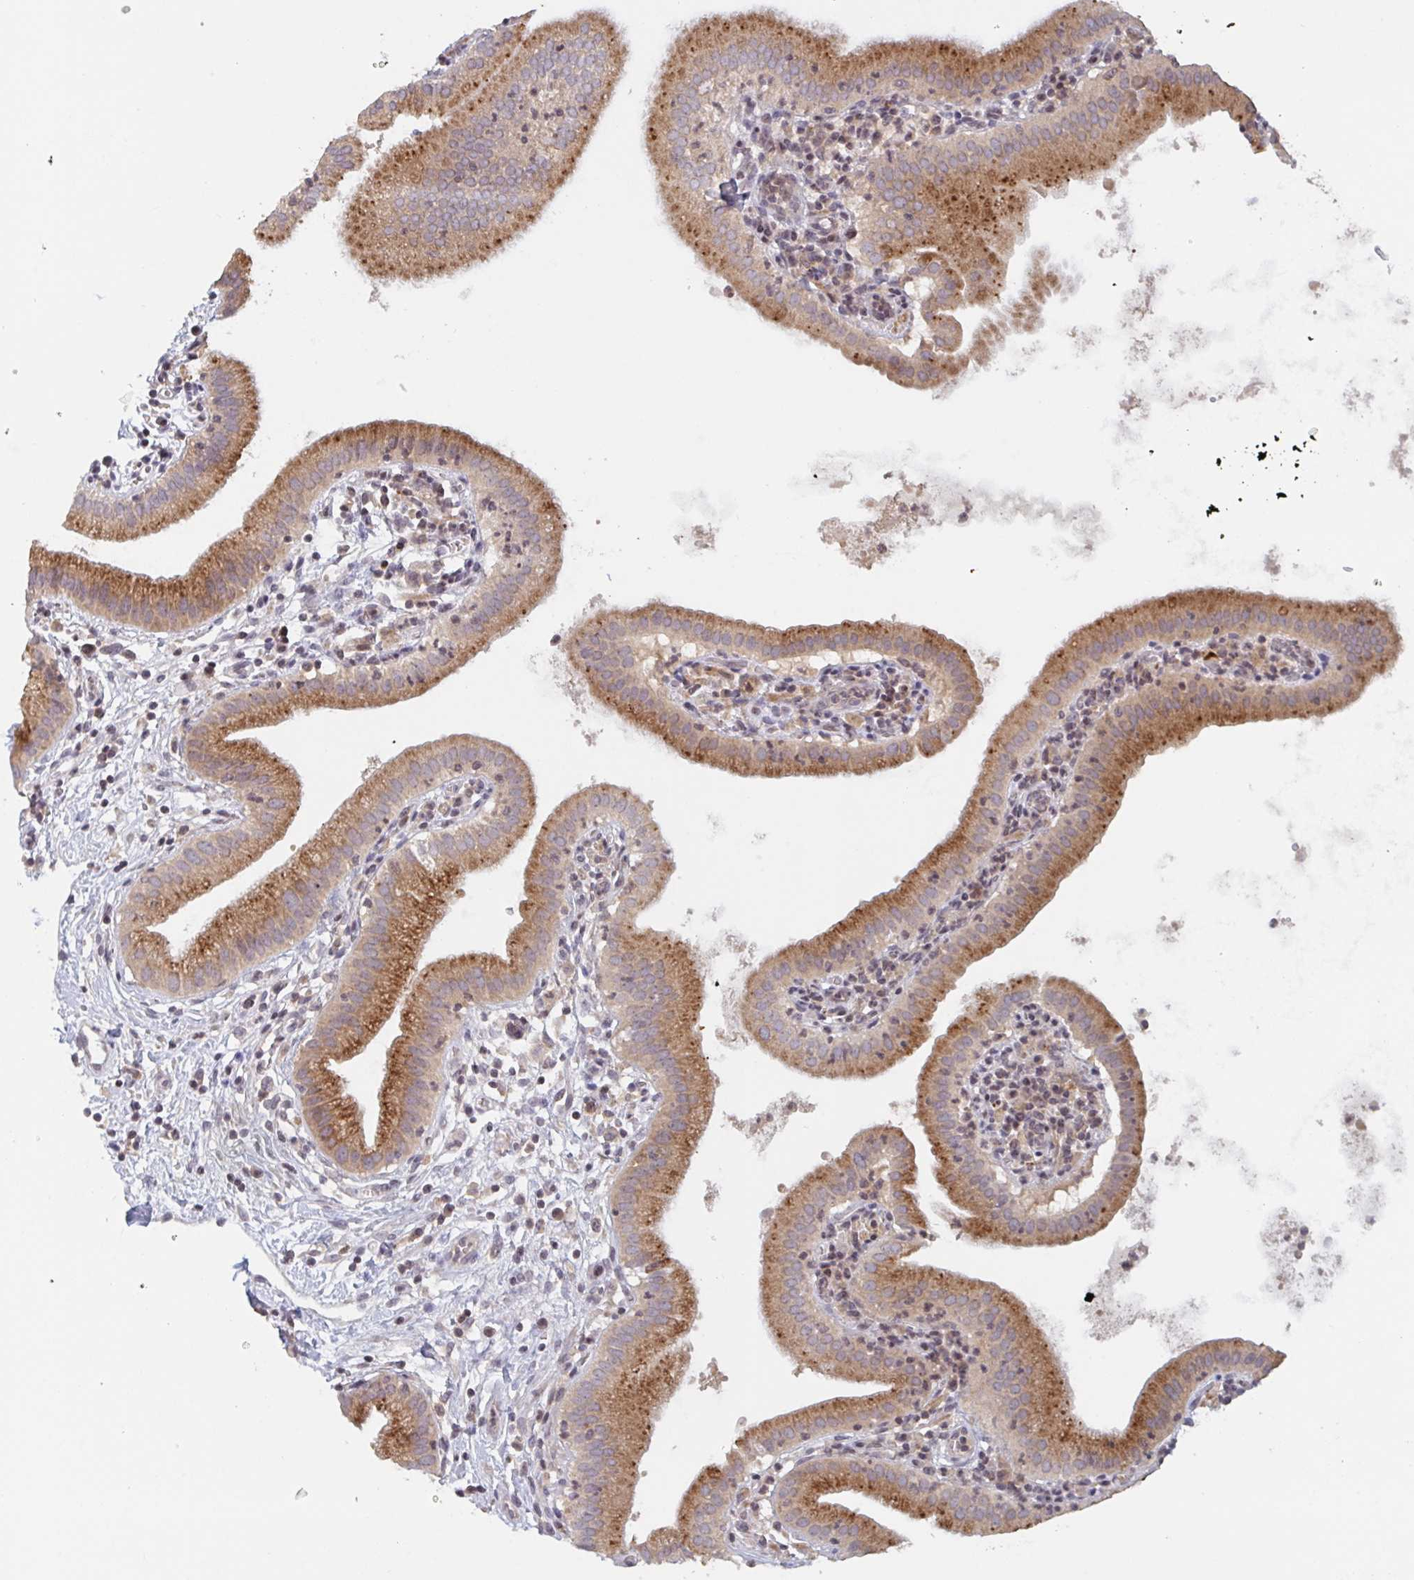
{"staining": {"intensity": "strong", "quantity": ">75%", "location": "cytoplasmic/membranous"}, "tissue": "gallbladder", "cell_type": "Glandular cells", "image_type": "normal", "snomed": [{"axis": "morphology", "description": "Normal tissue, NOS"}, {"axis": "topography", "description": "Gallbladder"}], "caption": "Immunohistochemistry of benign human gallbladder displays high levels of strong cytoplasmic/membranous staining in approximately >75% of glandular cells.", "gene": "DCST1", "patient": {"sex": "female", "age": 65}}